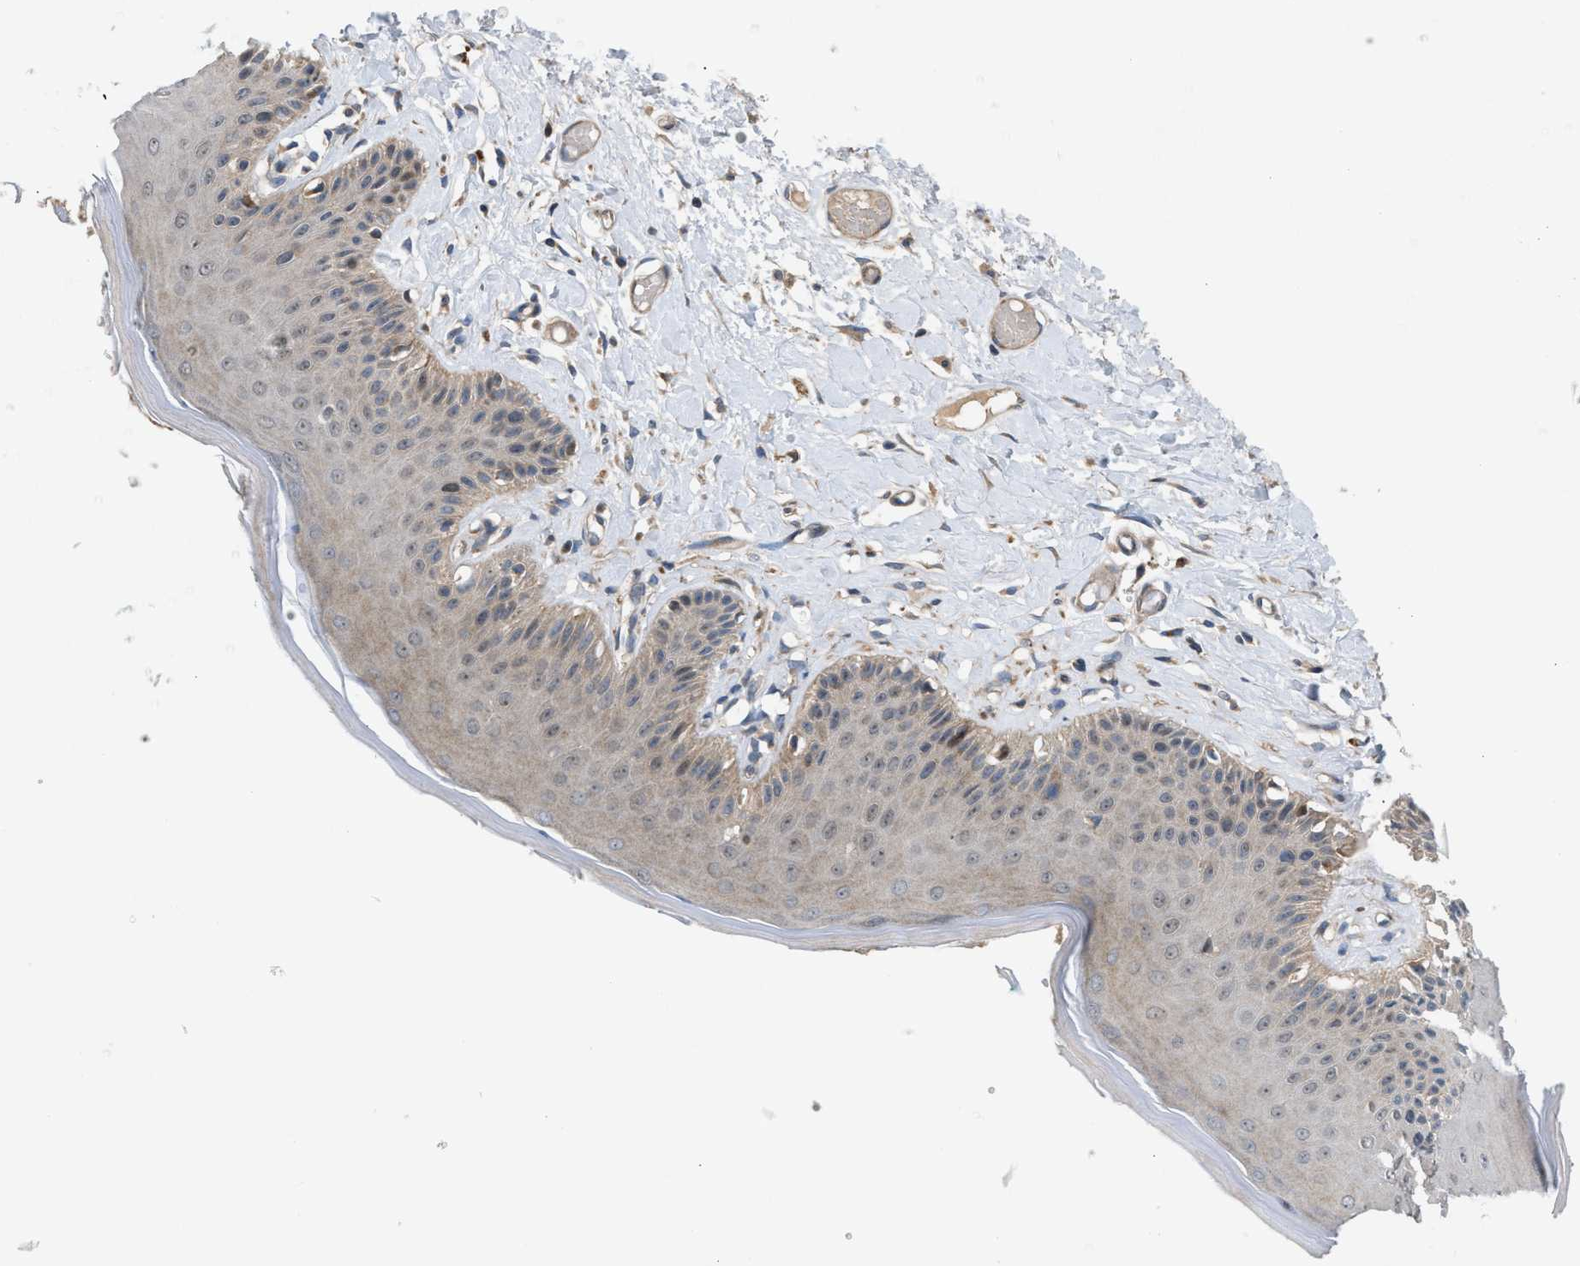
{"staining": {"intensity": "moderate", "quantity": "25%-75%", "location": "cytoplasmic/membranous"}, "tissue": "skin", "cell_type": "Epidermal cells", "image_type": "normal", "snomed": [{"axis": "morphology", "description": "Normal tissue, NOS"}, {"axis": "topography", "description": "Vulva"}], "caption": "Moderate cytoplasmic/membranous protein staining is appreciated in about 25%-75% of epidermal cells in skin. Using DAB (brown) and hematoxylin (blue) stains, captured at high magnification using brightfield microscopy.", "gene": "CYB5D1", "patient": {"sex": "female", "age": 73}}